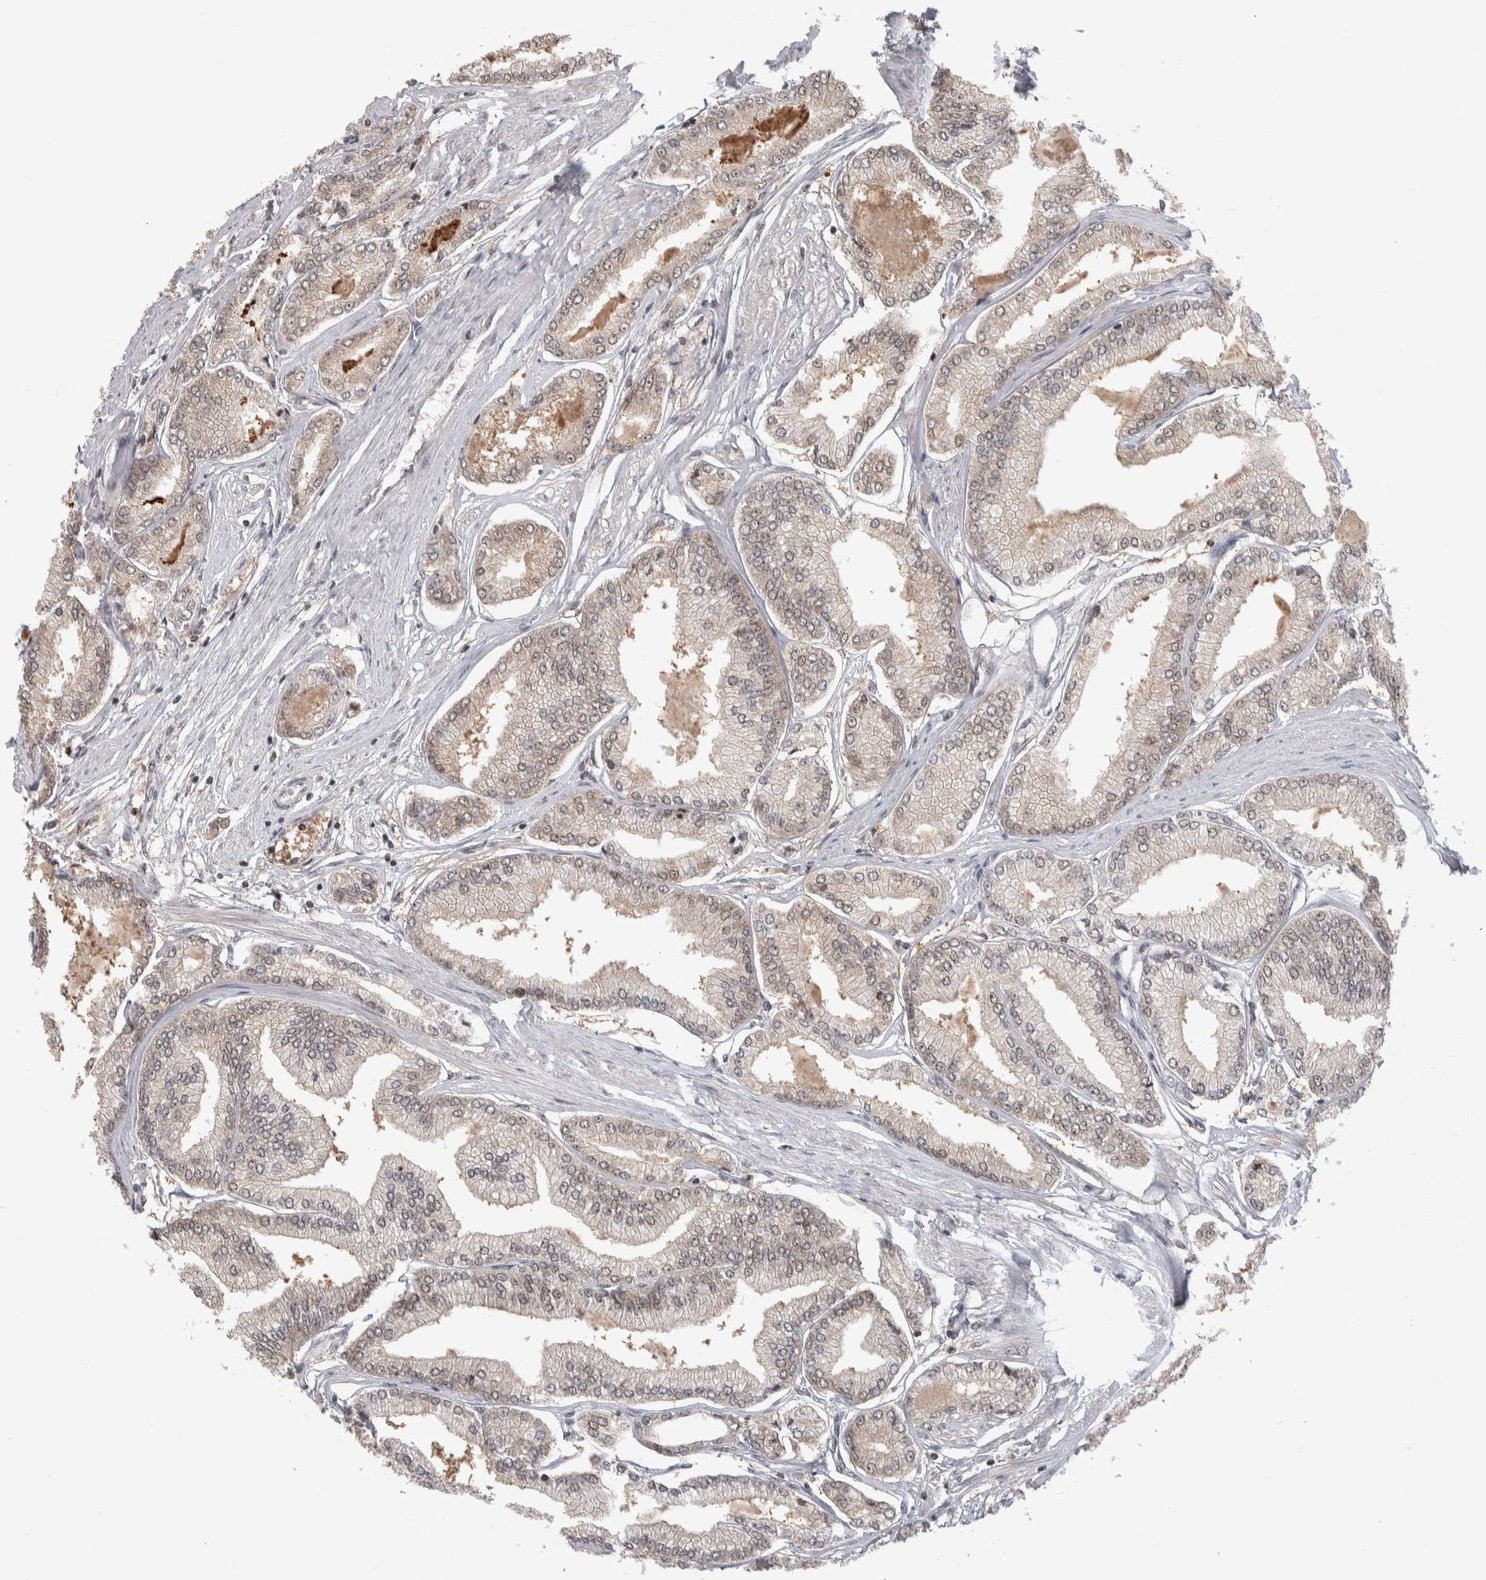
{"staining": {"intensity": "weak", "quantity": "<25%", "location": "nuclear"}, "tissue": "prostate cancer", "cell_type": "Tumor cells", "image_type": "cancer", "snomed": [{"axis": "morphology", "description": "Adenocarcinoma, Low grade"}, {"axis": "topography", "description": "Prostate"}], "caption": "Immunohistochemistry image of human prostate low-grade adenocarcinoma stained for a protein (brown), which shows no staining in tumor cells. The staining was performed using DAB to visualize the protein expression in brown, while the nuclei were stained in blue with hematoxylin (Magnification: 20x).", "gene": "ZSCAN21", "patient": {"sex": "male", "age": 52}}